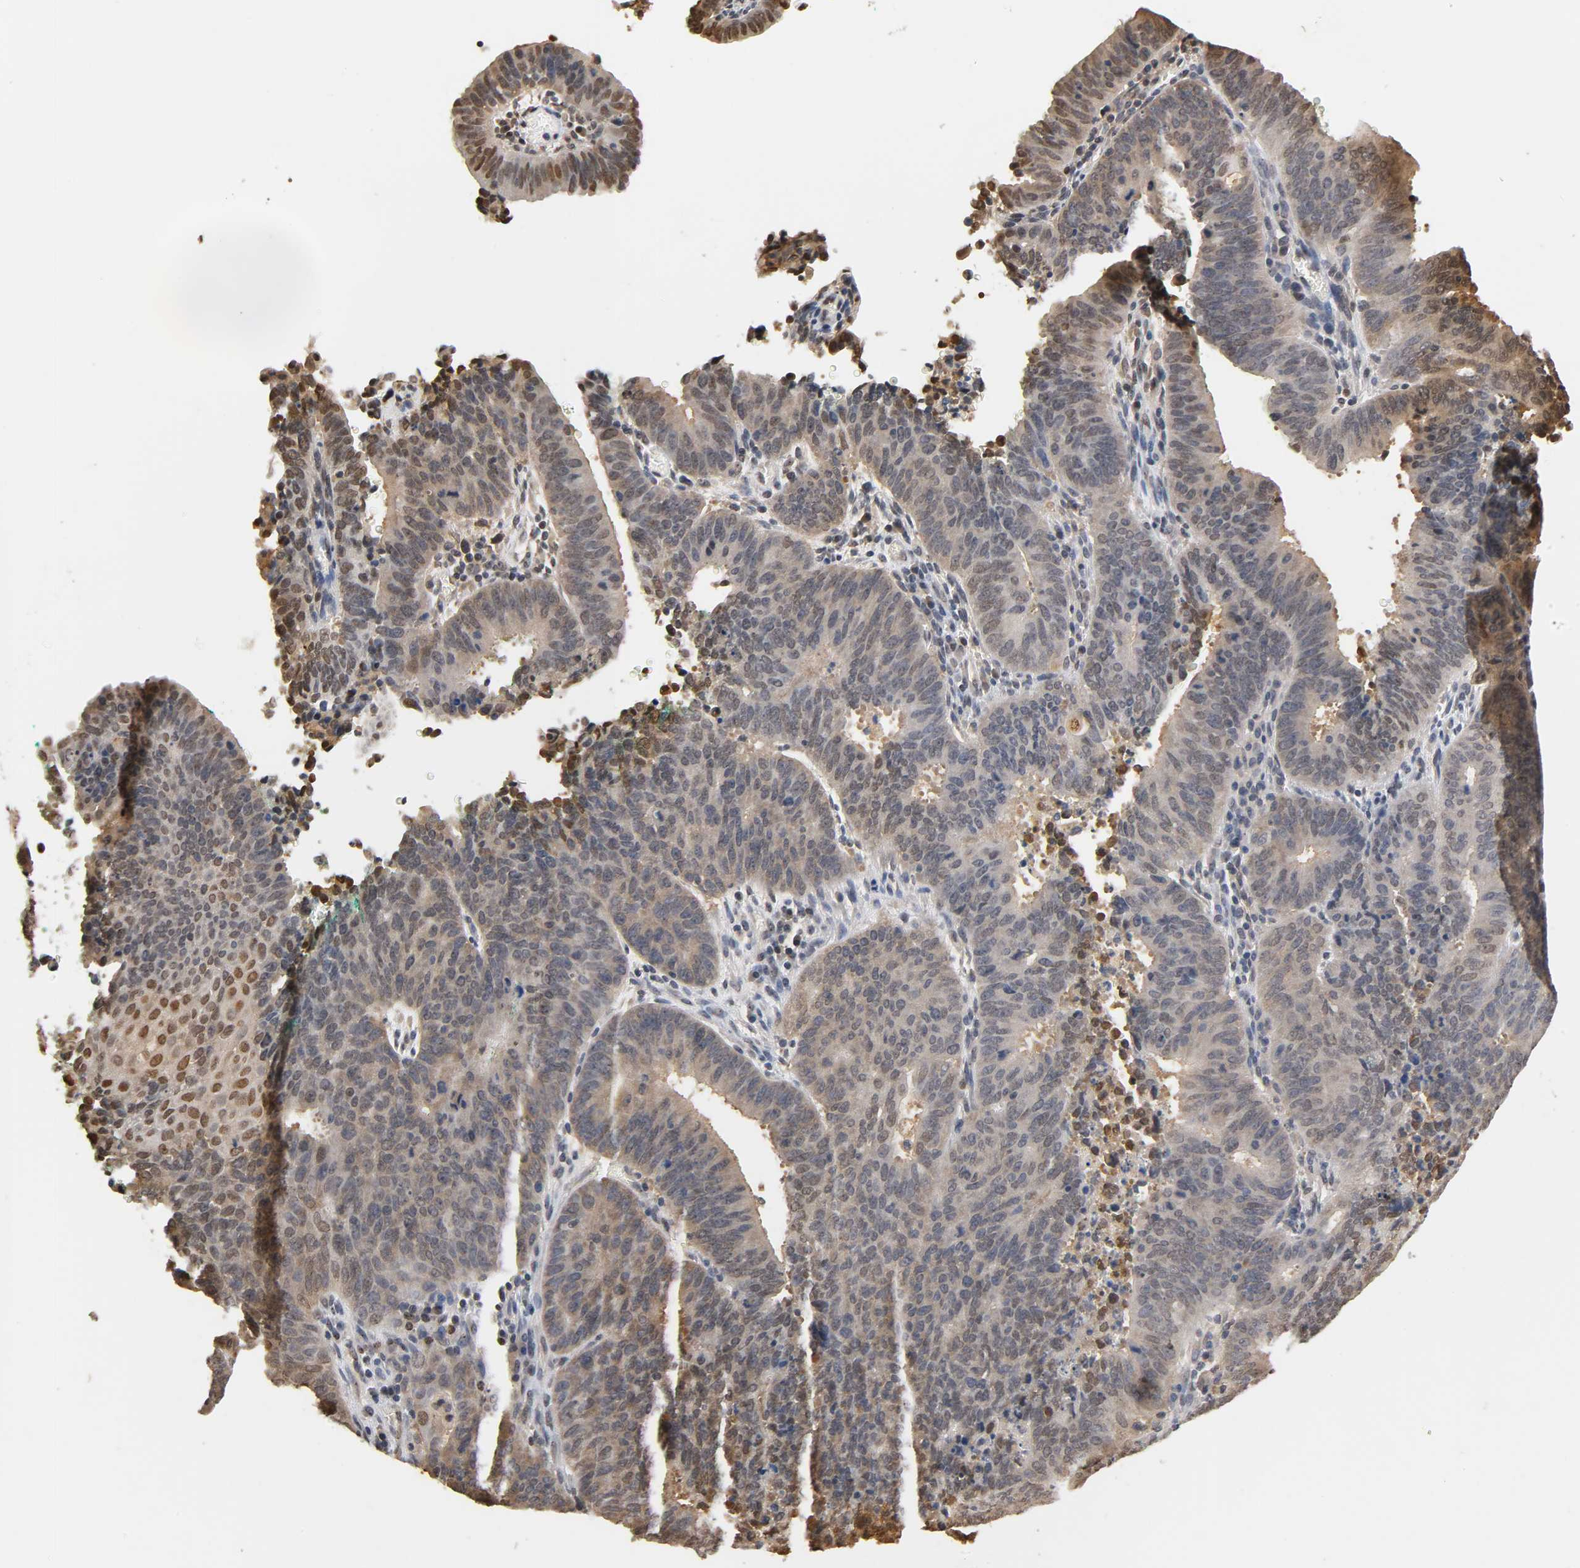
{"staining": {"intensity": "moderate", "quantity": ">75%", "location": "cytoplasmic/membranous,nuclear"}, "tissue": "cervical cancer", "cell_type": "Tumor cells", "image_type": "cancer", "snomed": [{"axis": "morphology", "description": "Adenocarcinoma, NOS"}, {"axis": "topography", "description": "Cervix"}], "caption": "Cervical cancer stained with IHC demonstrates moderate cytoplasmic/membranous and nuclear expression in approximately >75% of tumor cells. (brown staining indicates protein expression, while blue staining denotes nuclei).", "gene": "UBC", "patient": {"sex": "female", "age": 44}}